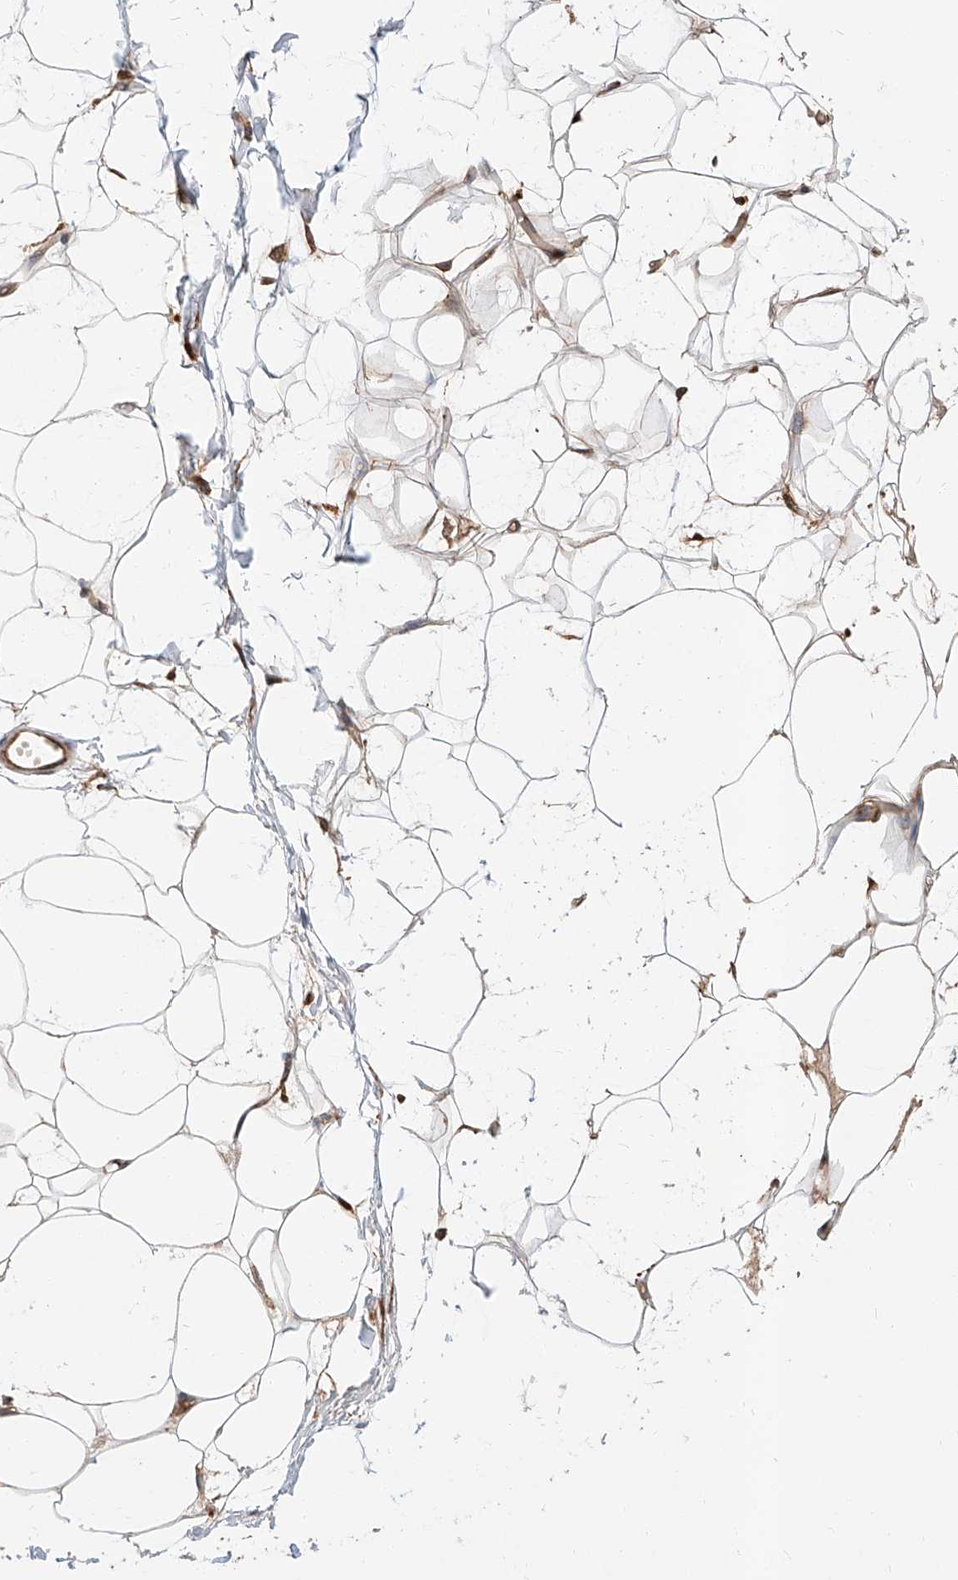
{"staining": {"intensity": "moderate", "quantity": ">75%", "location": "cytoplasmic/membranous"}, "tissue": "adipose tissue", "cell_type": "Adipocytes", "image_type": "normal", "snomed": [{"axis": "morphology", "description": "Normal tissue, NOS"}, {"axis": "topography", "description": "Breast"}], "caption": "The micrograph reveals staining of normal adipose tissue, revealing moderate cytoplasmic/membranous protein expression (brown color) within adipocytes. The staining was performed using DAB, with brown indicating positive protein expression. Nuclei are stained blue with hematoxylin.", "gene": "DIRAS3", "patient": {"sex": "female", "age": 23}}